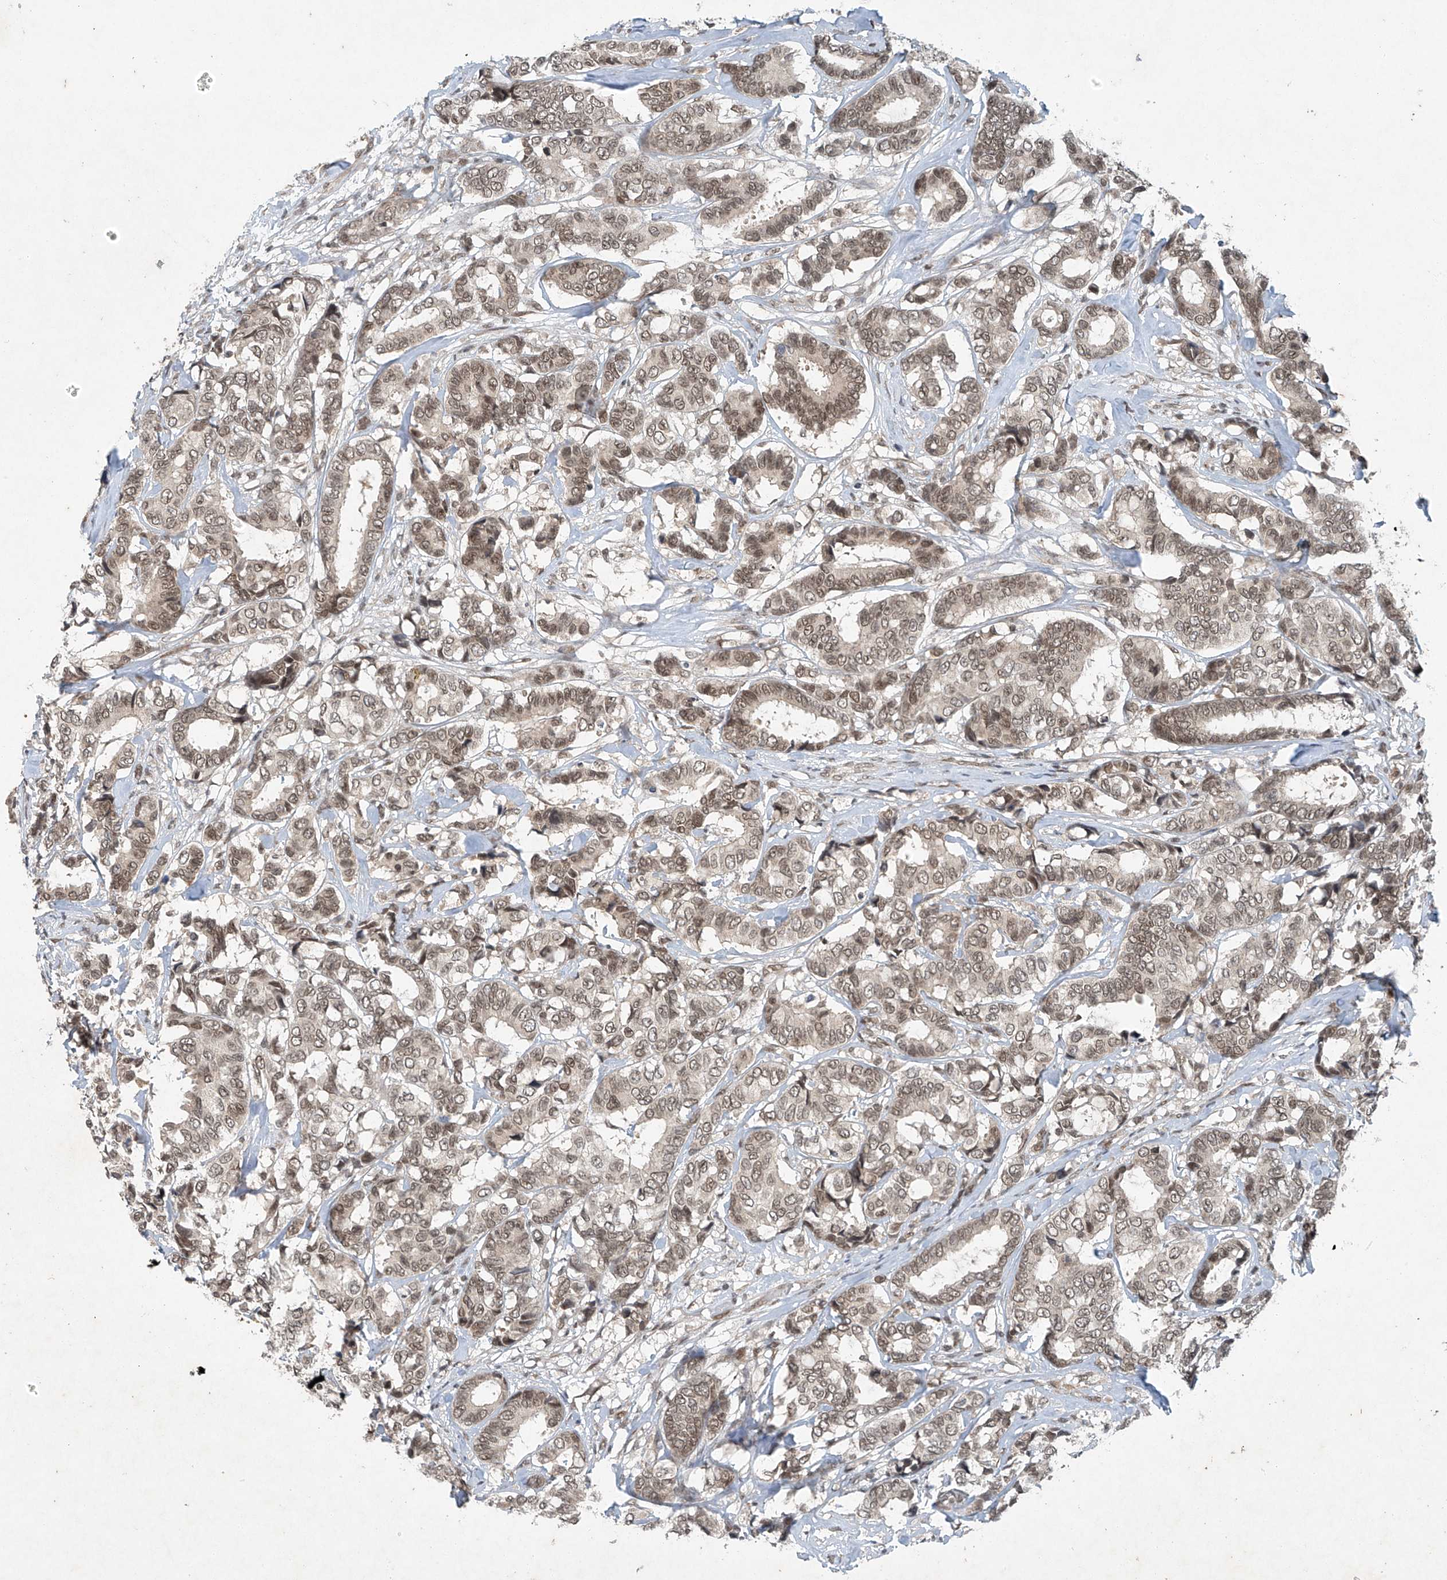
{"staining": {"intensity": "moderate", "quantity": ">75%", "location": "nuclear"}, "tissue": "breast cancer", "cell_type": "Tumor cells", "image_type": "cancer", "snomed": [{"axis": "morphology", "description": "Duct carcinoma"}, {"axis": "topography", "description": "Breast"}], "caption": "Brown immunohistochemical staining in invasive ductal carcinoma (breast) exhibits moderate nuclear positivity in about >75% of tumor cells.", "gene": "TAF8", "patient": {"sex": "female", "age": 87}}